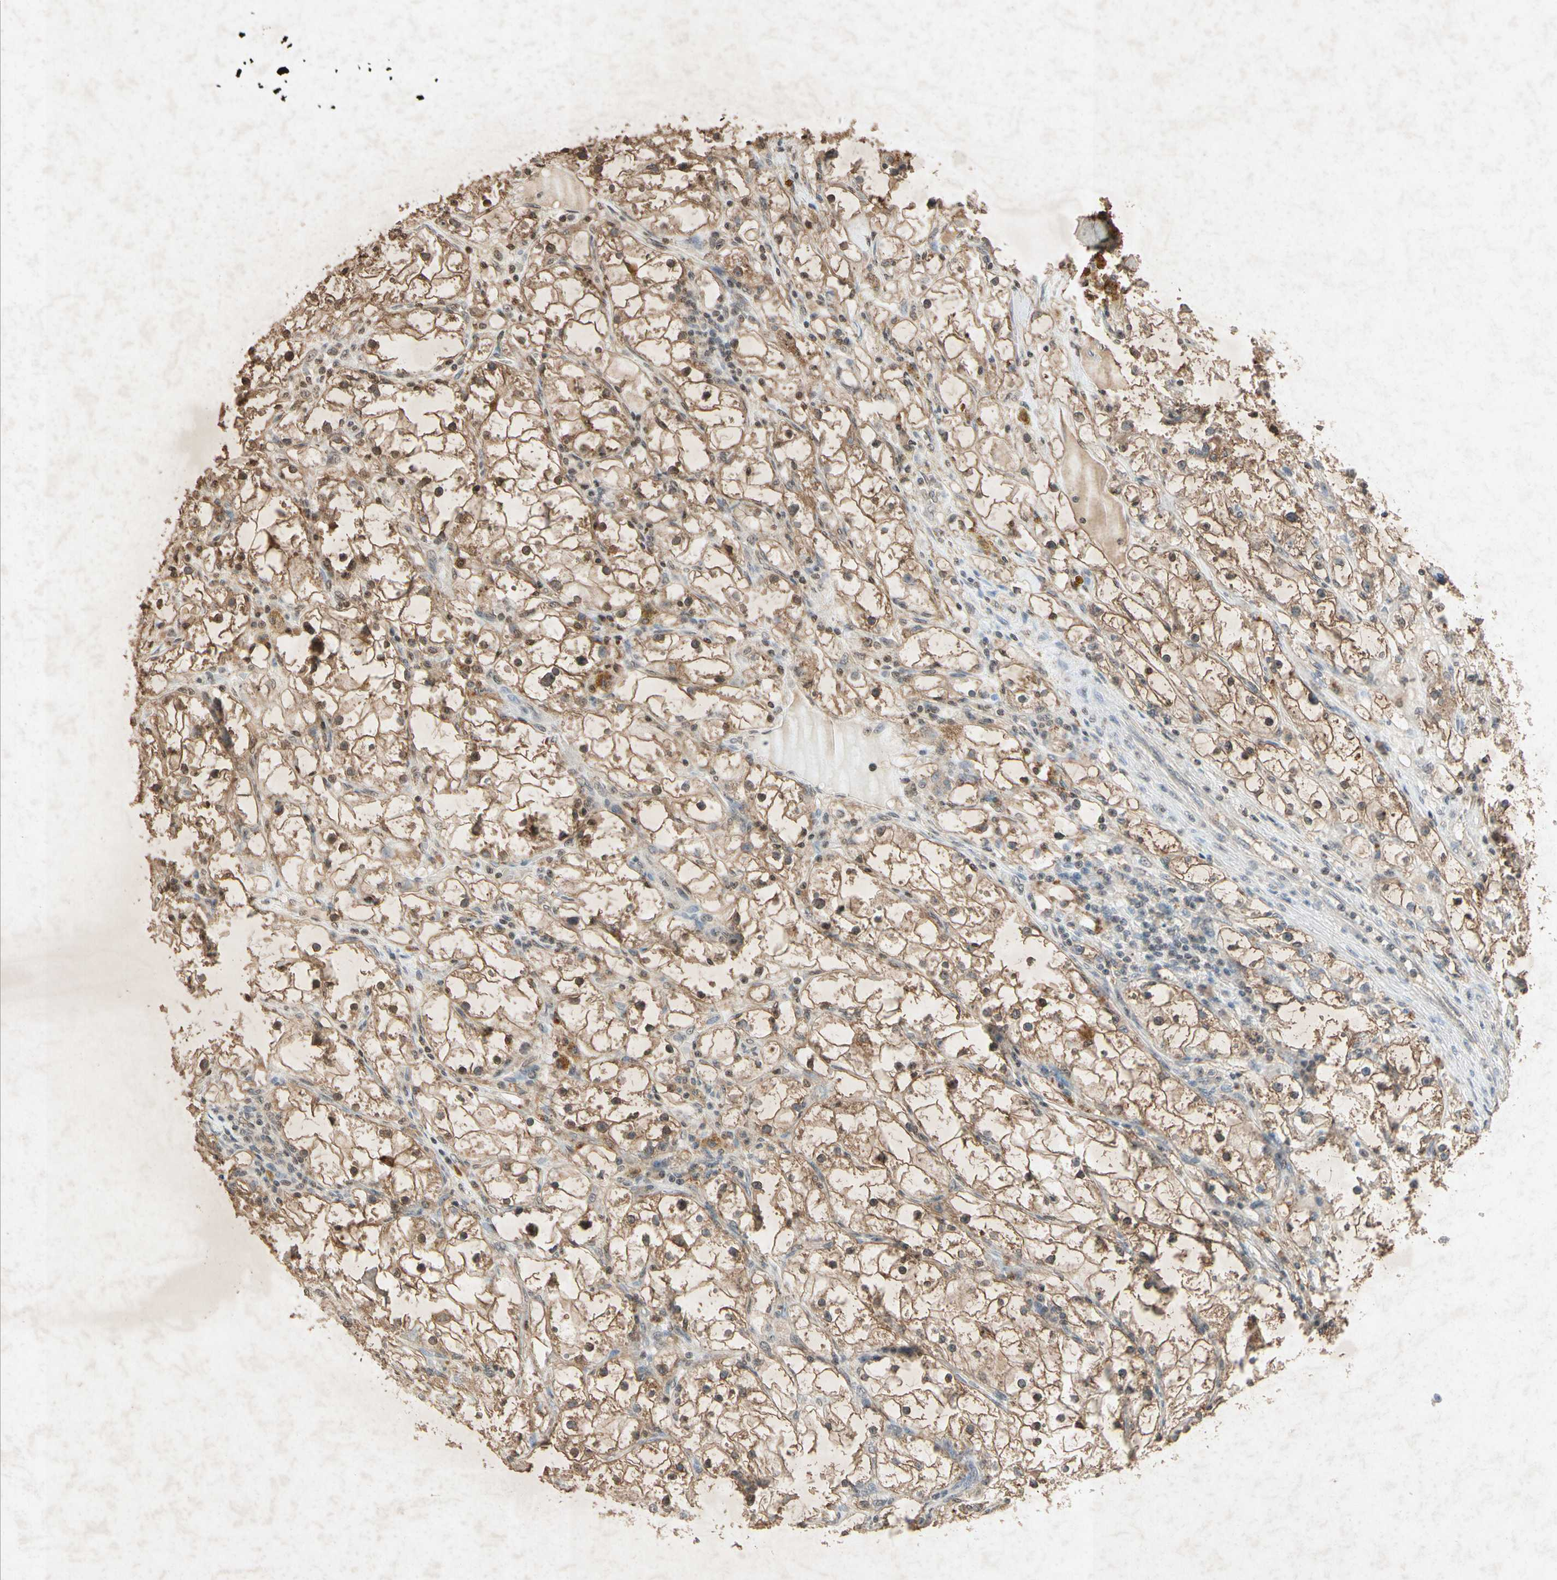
{"staining": {"intensity": "moderate", "quantity": ">75%", "location": "cytoplasmic/membranous"}, "tissue": "renal cancer", "cell_type": "Tumor cells", "image_type": "cancer", "snomed": [{"axis": "morphology", "description": "Adenocarcinoma, NOS"}, {"axis": "topography", "description": "Kidney"}], "caption": "Renal cancer (adenocarcinoma) stained for a protein displays moderate cytoplasmic/membranous positivity in tumor cells.", "gene": "MSRB1", "patient": {"sex": "male", "age": 56}}